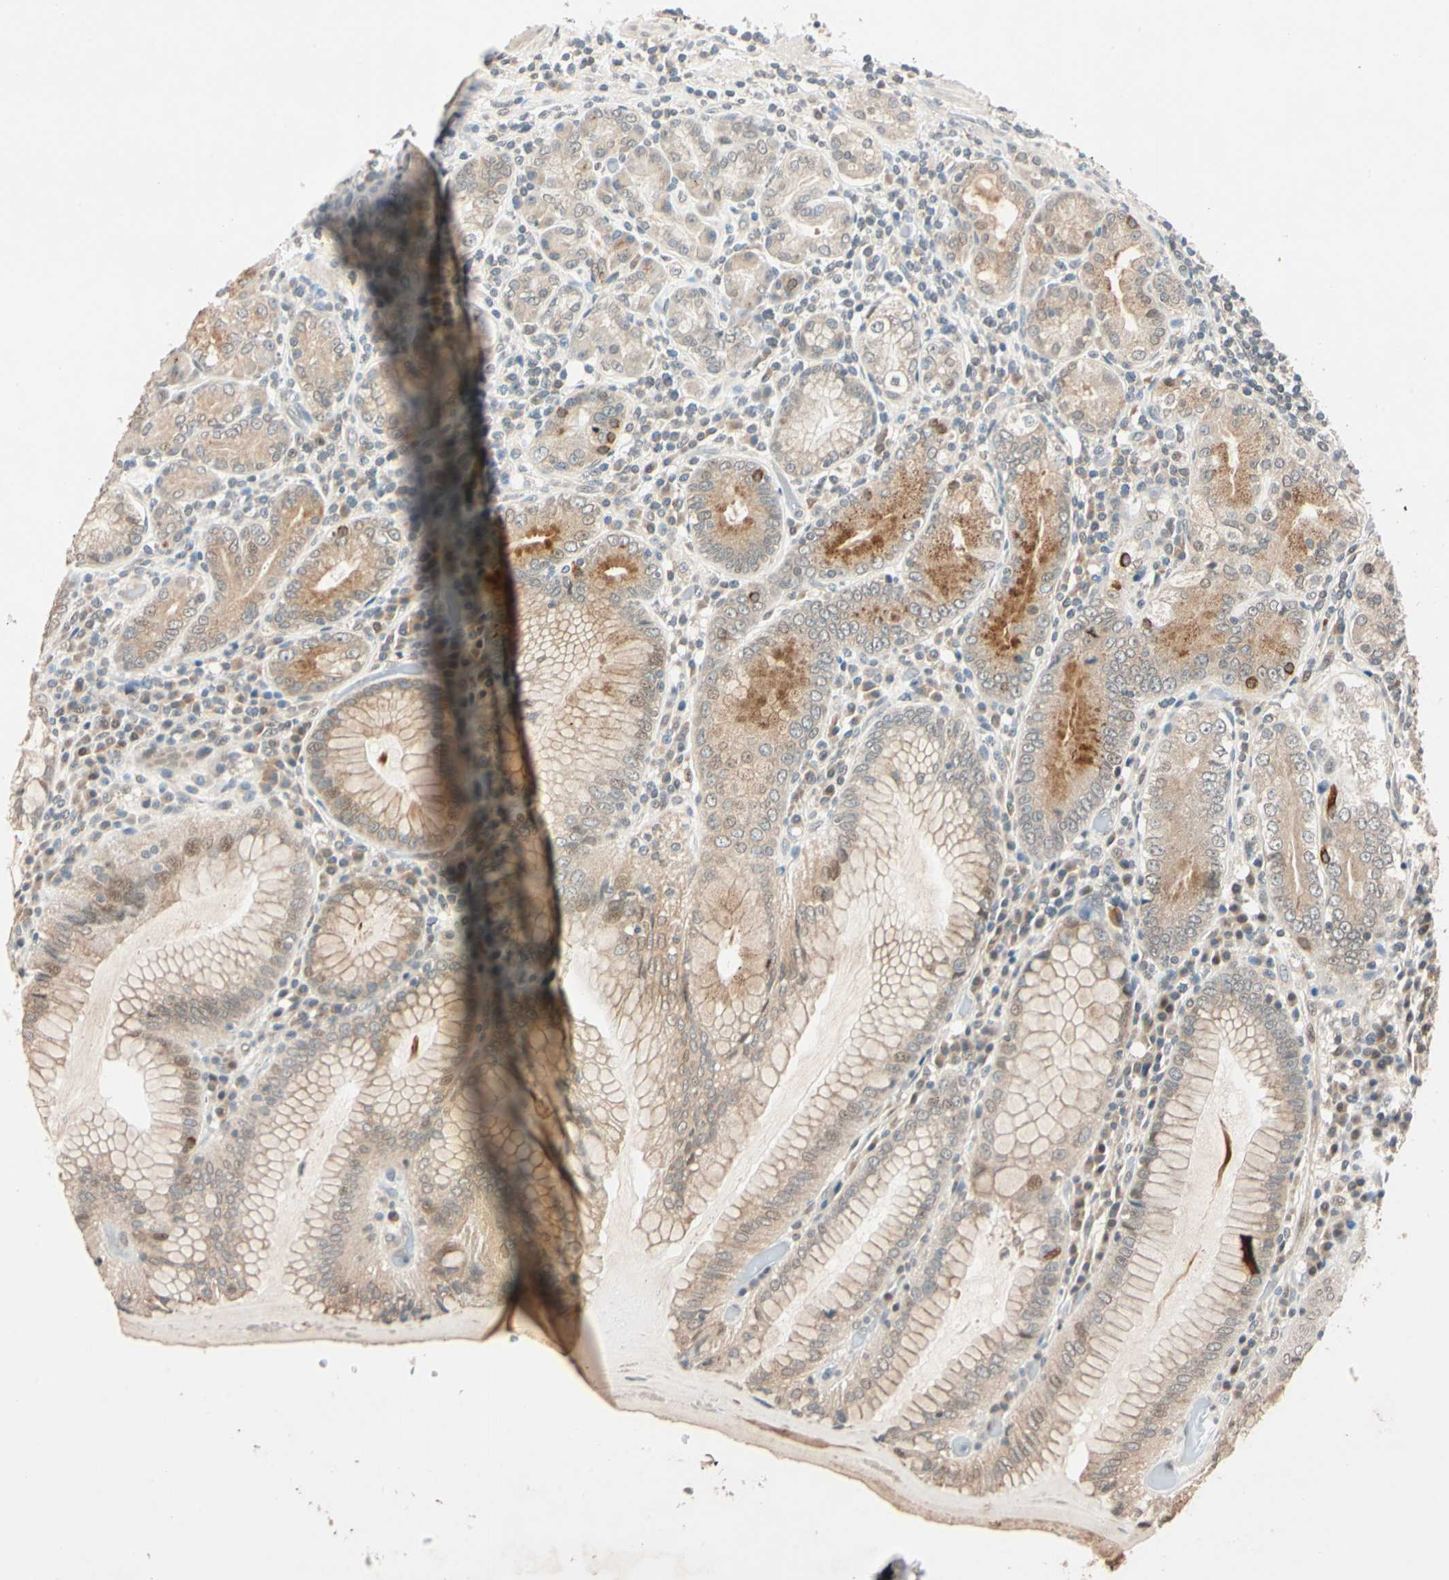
{"staining": {"intensity": "moderate", "quantity": "25%-75%", "location": "cytoplasmic/membranous"}, "tissue": "stomach", "cell_type": "Glandular cells", "image_type": "normal", "snomed": [{"axis": "morphology", "description": "Normal tissue, NOS"}, {"axis": "topography", "description": "Stomach, lower"}], "caption": "Immunohistochemical staining of unremarkable stomach shows medium levels of moderate cytoplasmic/membranous expression in approximately 25%-75% of glandular cells. Immunohistochemistry stains the protein of interest in brown and the nuclei are stained blue.", "gene": "ACSL5", "patient": {"sex": "female", "age": 76}}